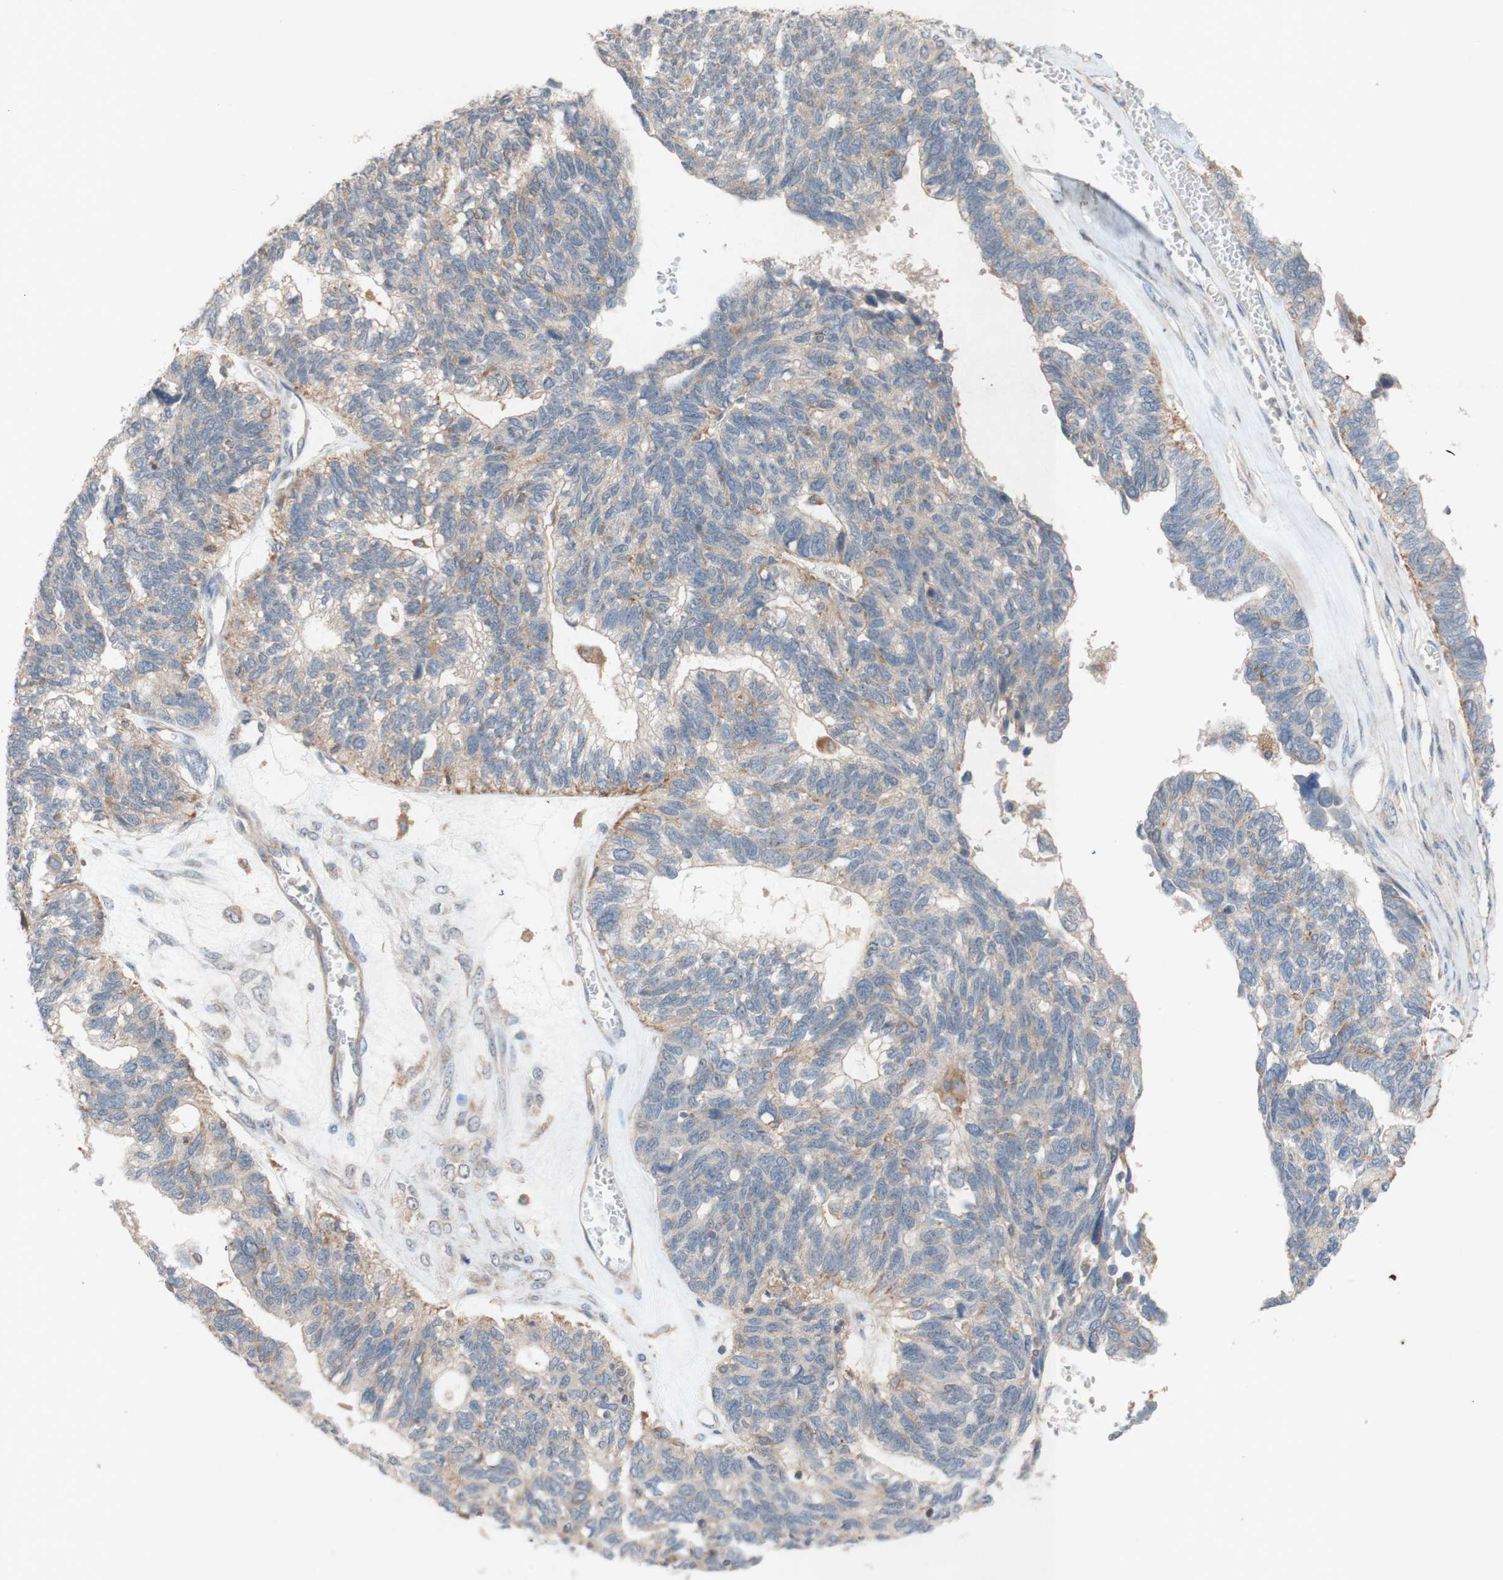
{"staining": {"intensity": "weak", "quantity": "25%-75%", "location": "cytoplasmic/membranous"}, "tissue": "ovarian cancer", "cell_type": "Tumor cells", "image_type": "cancer", "snomed": [{"axis": "morphology", "description": "Cystadenocarcinoma, serous, NOS"}, {"axis": "topography", "description": "Ovary"}], "caption": "Immunohistochemical staining of human ovarian serous cystadenocarcinoma exhibits low levels of weak cytoplasmic/membranous protein positivity in approximately 25%-75% of tumor cells. The protein of interest is shown in brown color, while the nuclei are stained blue.", "gene": "ATP6V1F", "patient": {"sex": "female", "age": 79}}